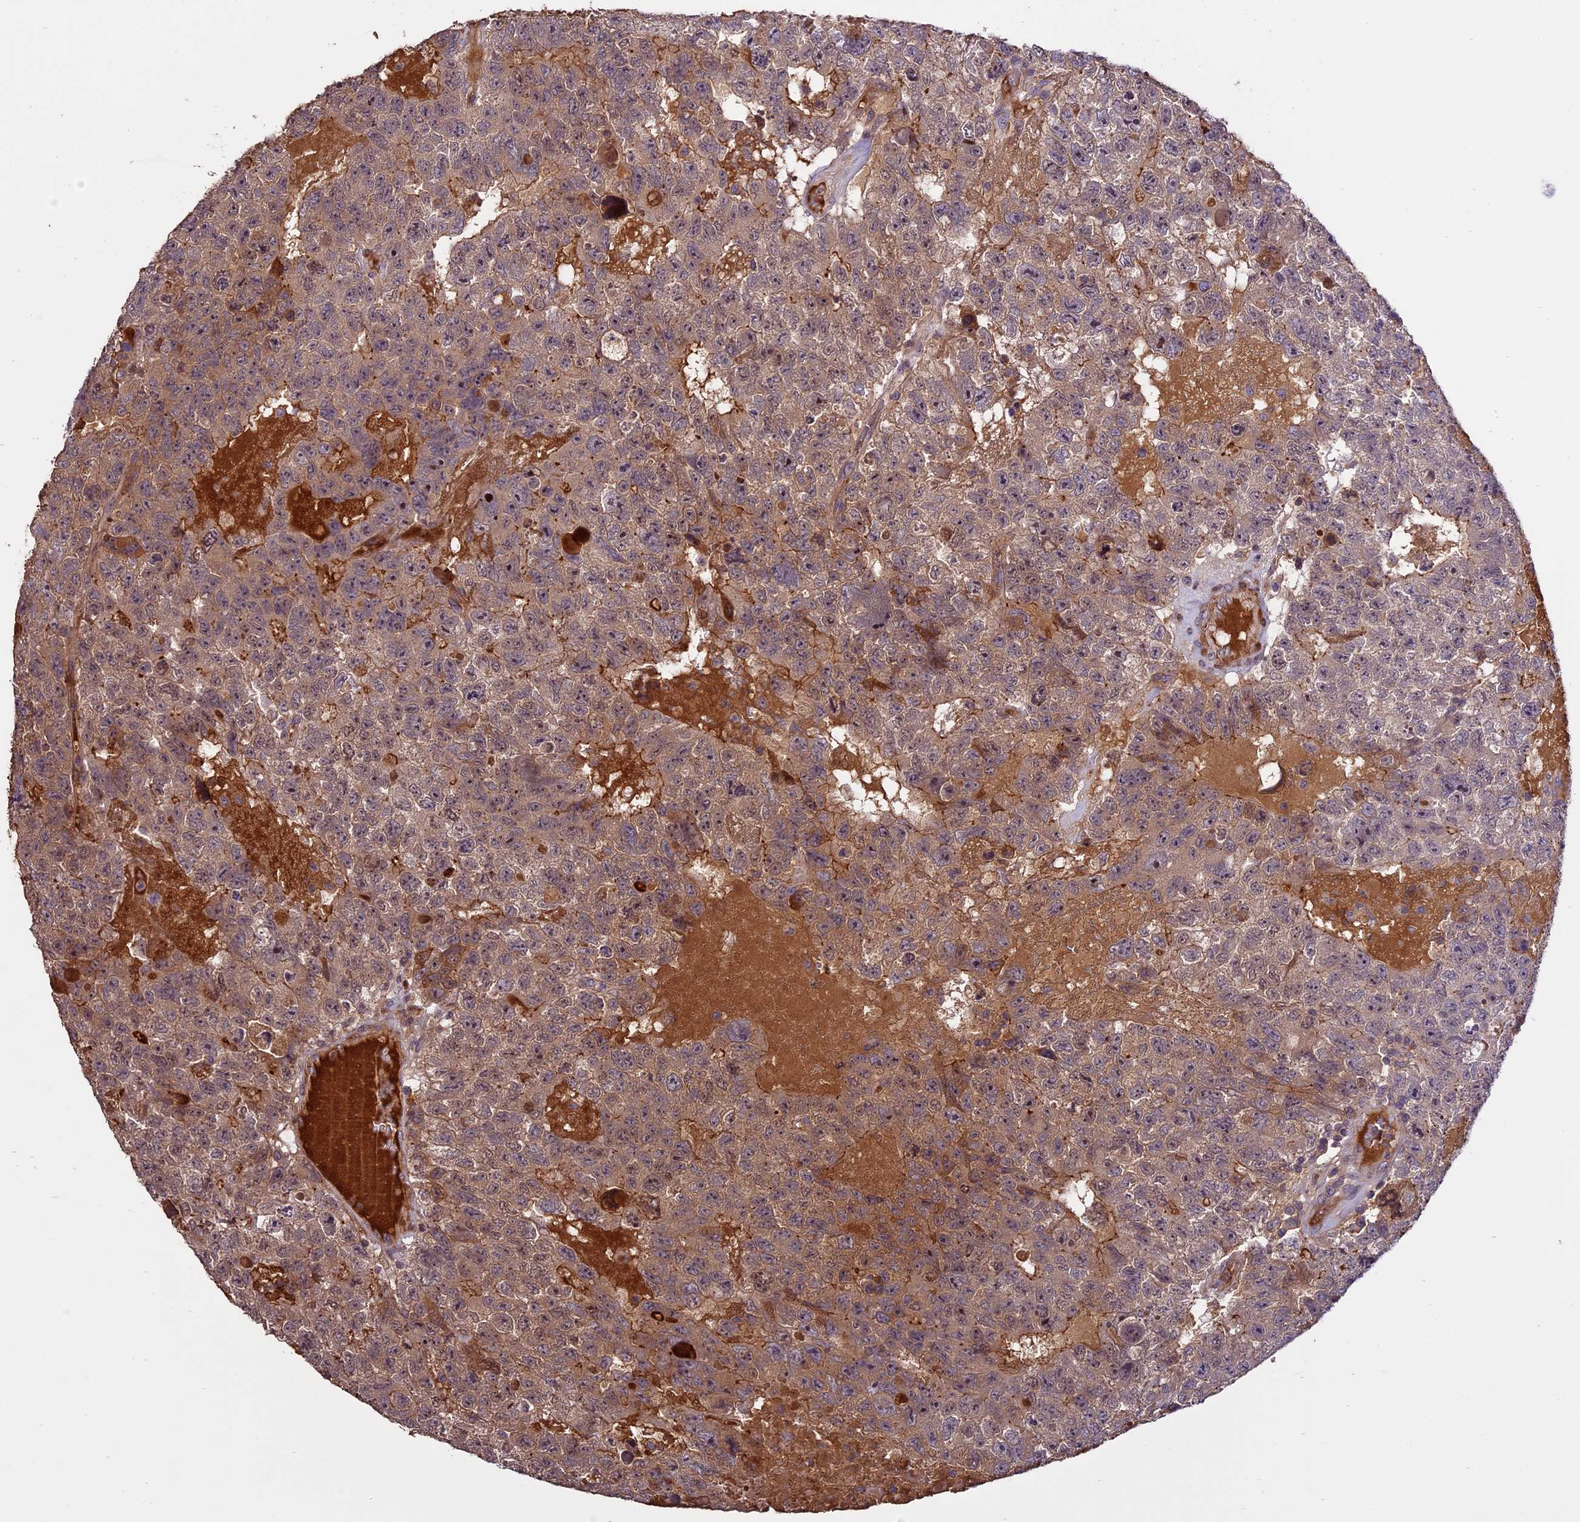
{"staining": {"intensity": "moderate", "quantity": "25%-75%", "location": "cytoplasmic/membranous"}, "tissue": "testis cancer", "cell_type": "Tumor cells", "image_type": "cancer", "snomed": [{"axis": "morphology", "description": "Carcinoma, Embryonal, NOS"}, {"axis": "topography", "description": "Testis"}], "caption": "Immunohistochemical staining of human testis cancer demonstrates moderate cytoplasmic/membranous protein expression in approximately 25%-75% of tumor cells.", "gene": "ENHO", "patient": {"sex": "male", "age": 26}}